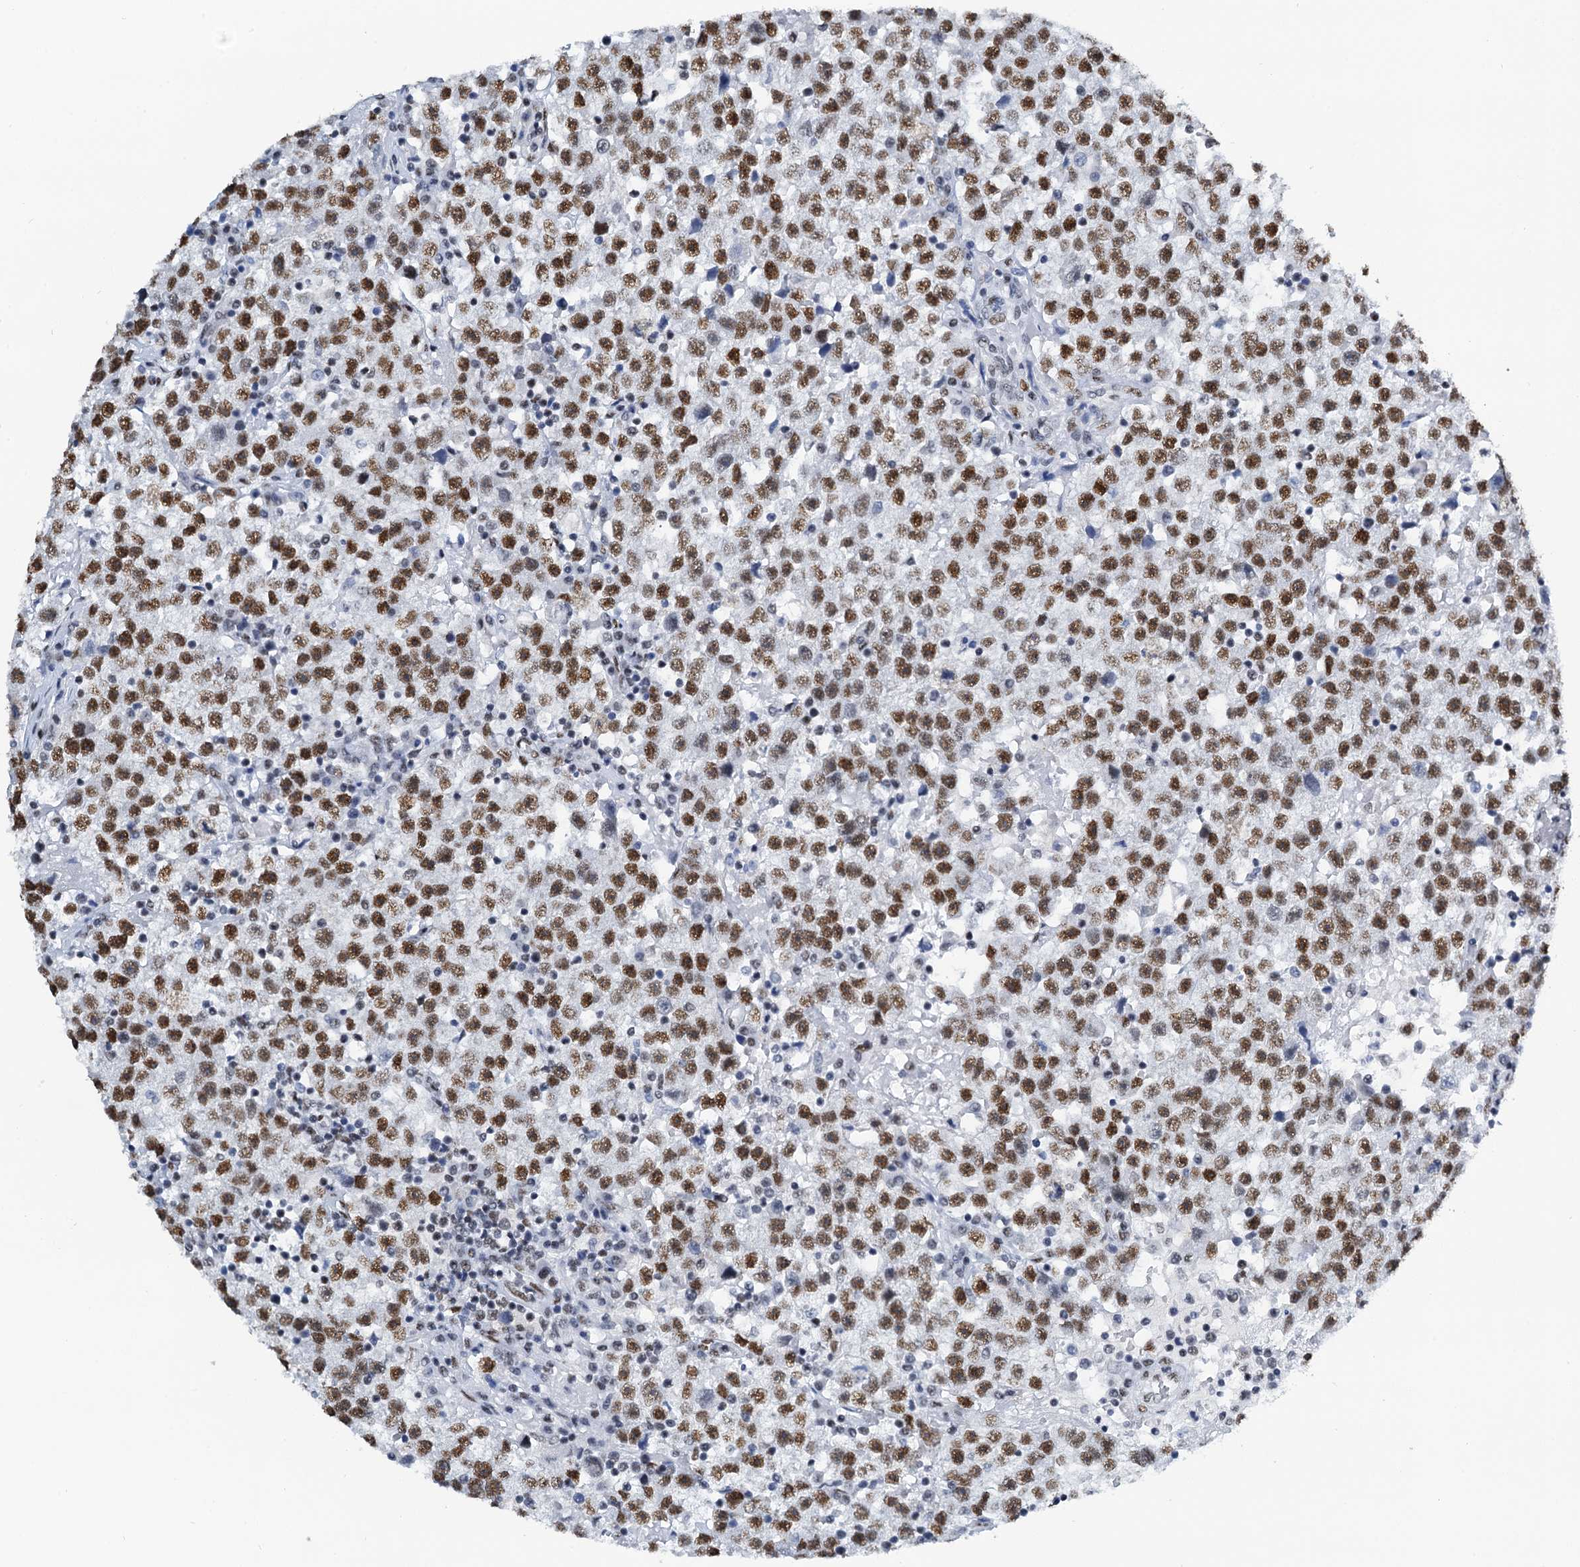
{"staining": {"intensity": "strong", "quantity": ">75%", "location": "nuclear"}, "tissue": "testis cancer", "cell_type": "Tumor cells", "image_type": "cancer", "snomed": [{"axis": "morphology", "description": "Seminoma, NOS"}, {"axis": "topography", "description": "Testis"}], "caption": "Immunohistochemical staining of human seminoma (testis) shows high levels of strong nuclear staining in about >75% of tumor cells.", "gene": "SLTM", "patient": {"sex": "male", "age": 22}}